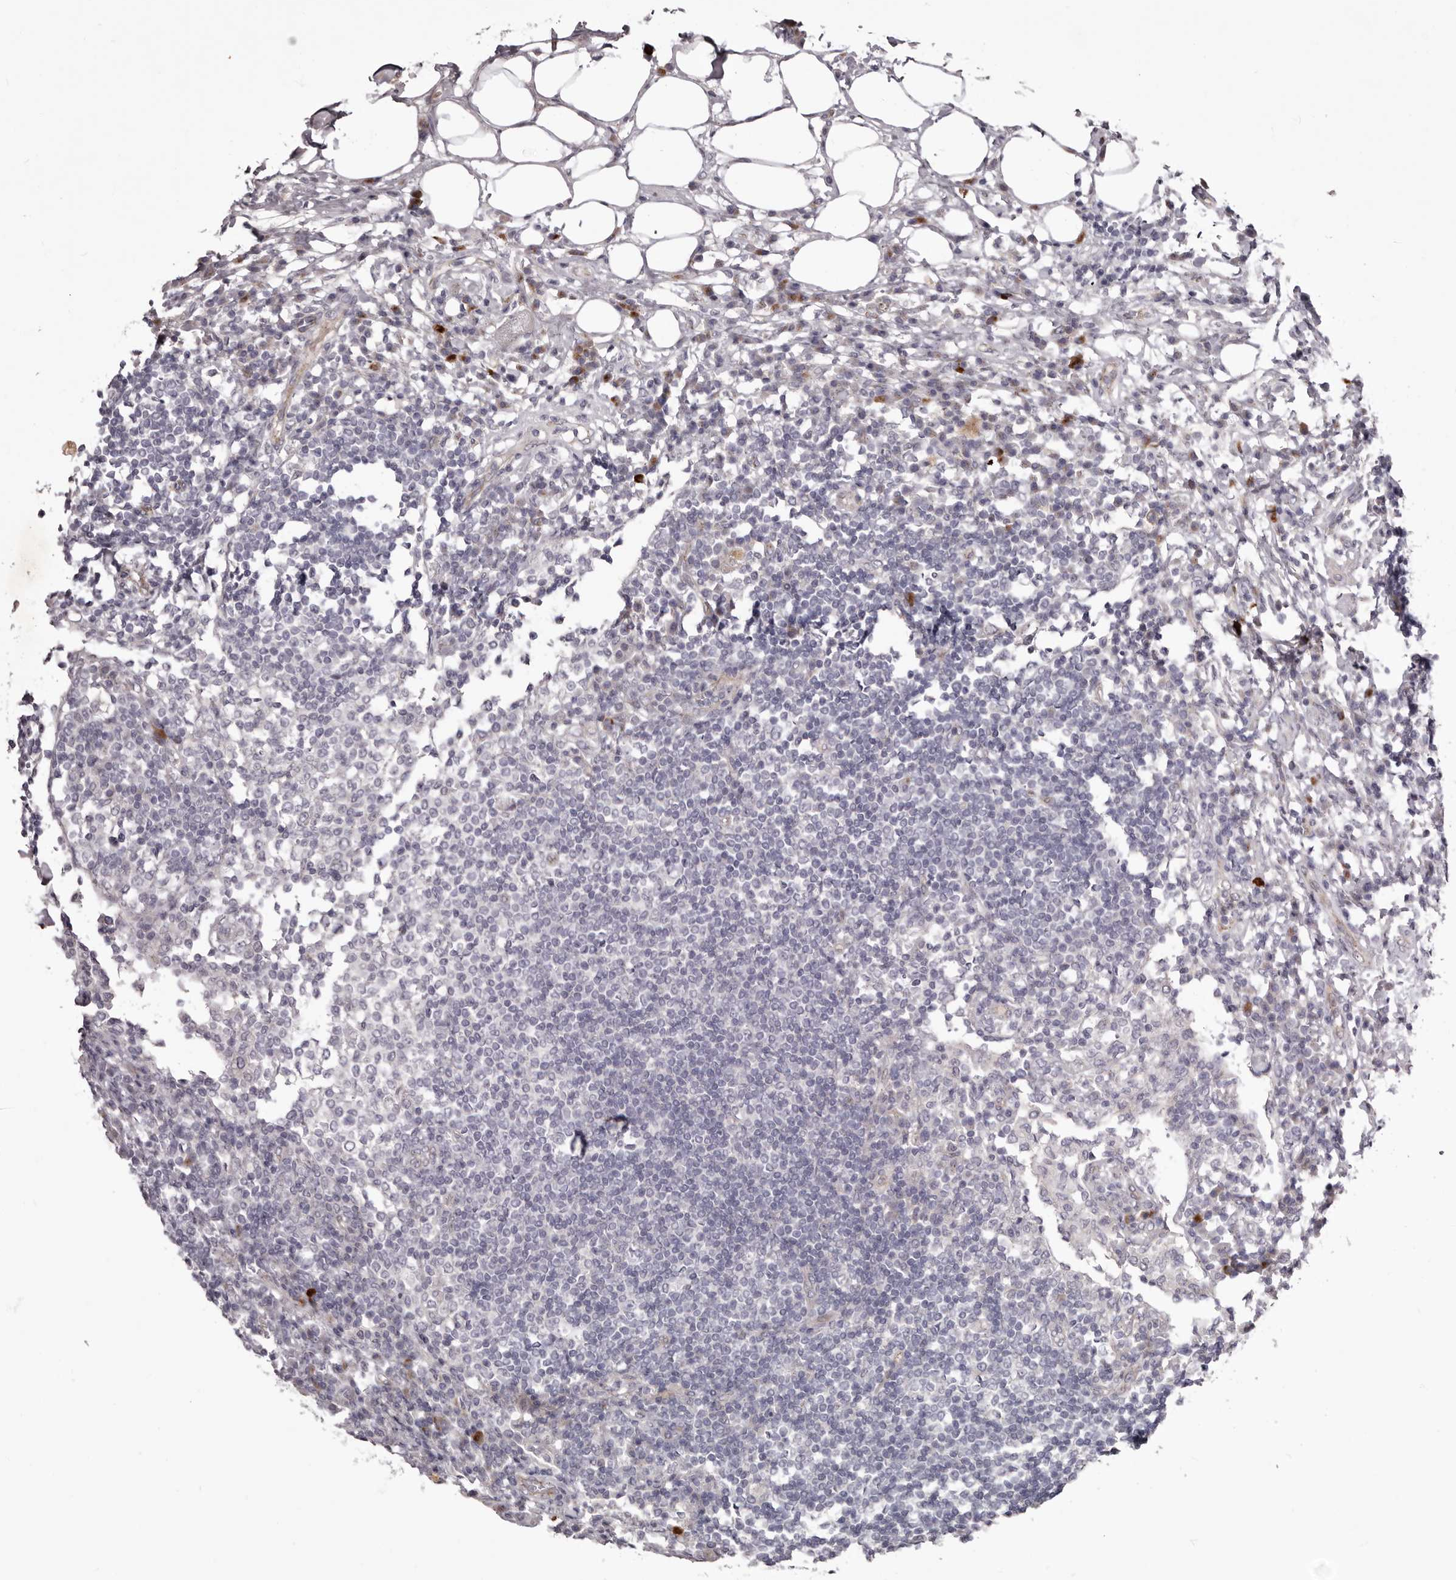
{"staining": {"intensity": "negative", "quantity": "none", "location": "none"}, "tissue": "lymph node", "cell_type": "Non-germinal center cells", "image_type": "normal", "snomed": [{"axis": "morphology", "description": "Normal tissue, NOS"}, {"axis": "topography", "description": "Lymph node"}], "caption": "Non-germinal center cells are negative for protein expression in benign human lymph node. The staining is performed using DAB (3,3'-diaminobenzidine) brown chromogen with nuclei counter-stained in using hematoxylin.", "gene": "PEG10", "patient": {"sex": "female", "age": 53}}